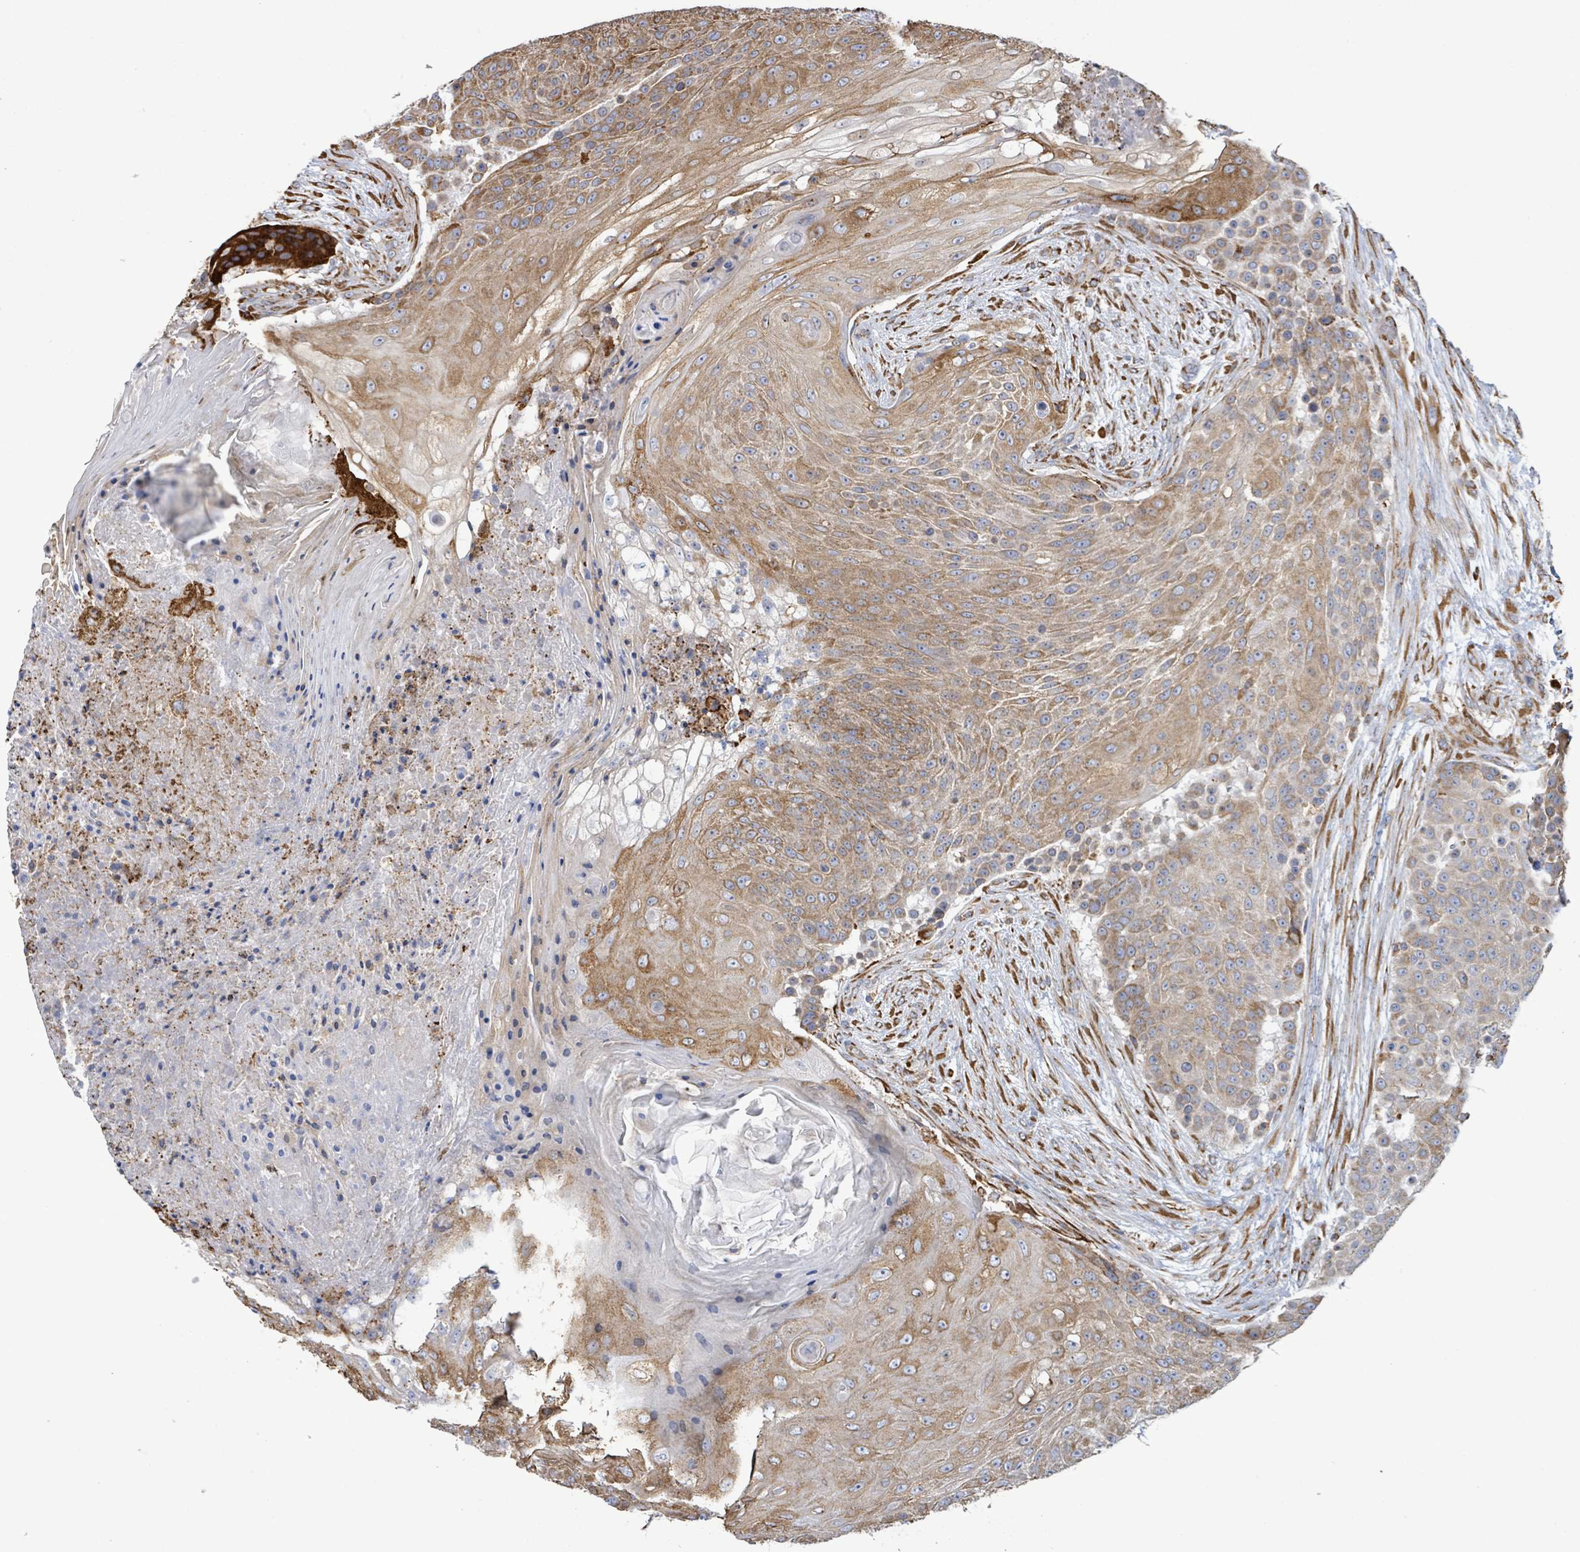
{"staining": {"intensity": "moderate", "quantity": ">75%", "location": "cytoplasmic/membranous"}, "tissue": "urothelial cancer", "cell_type": "Tumor cells", "image_type": "cancer", "snomed": [{"axis": "morphology", "description": "Urothelial carcinoma, High grade"}, {"axis": "topography", "description": "Urinary bladder"}], "caption": "An image showing moderate cytoplasmic/membranous staining in about >75% of tumor cells in urothelial cancer, as visualized by brown immunohistochemical staining.", "gene": "RFPL4A", "patient": {"sex": "female", "age": 63}}